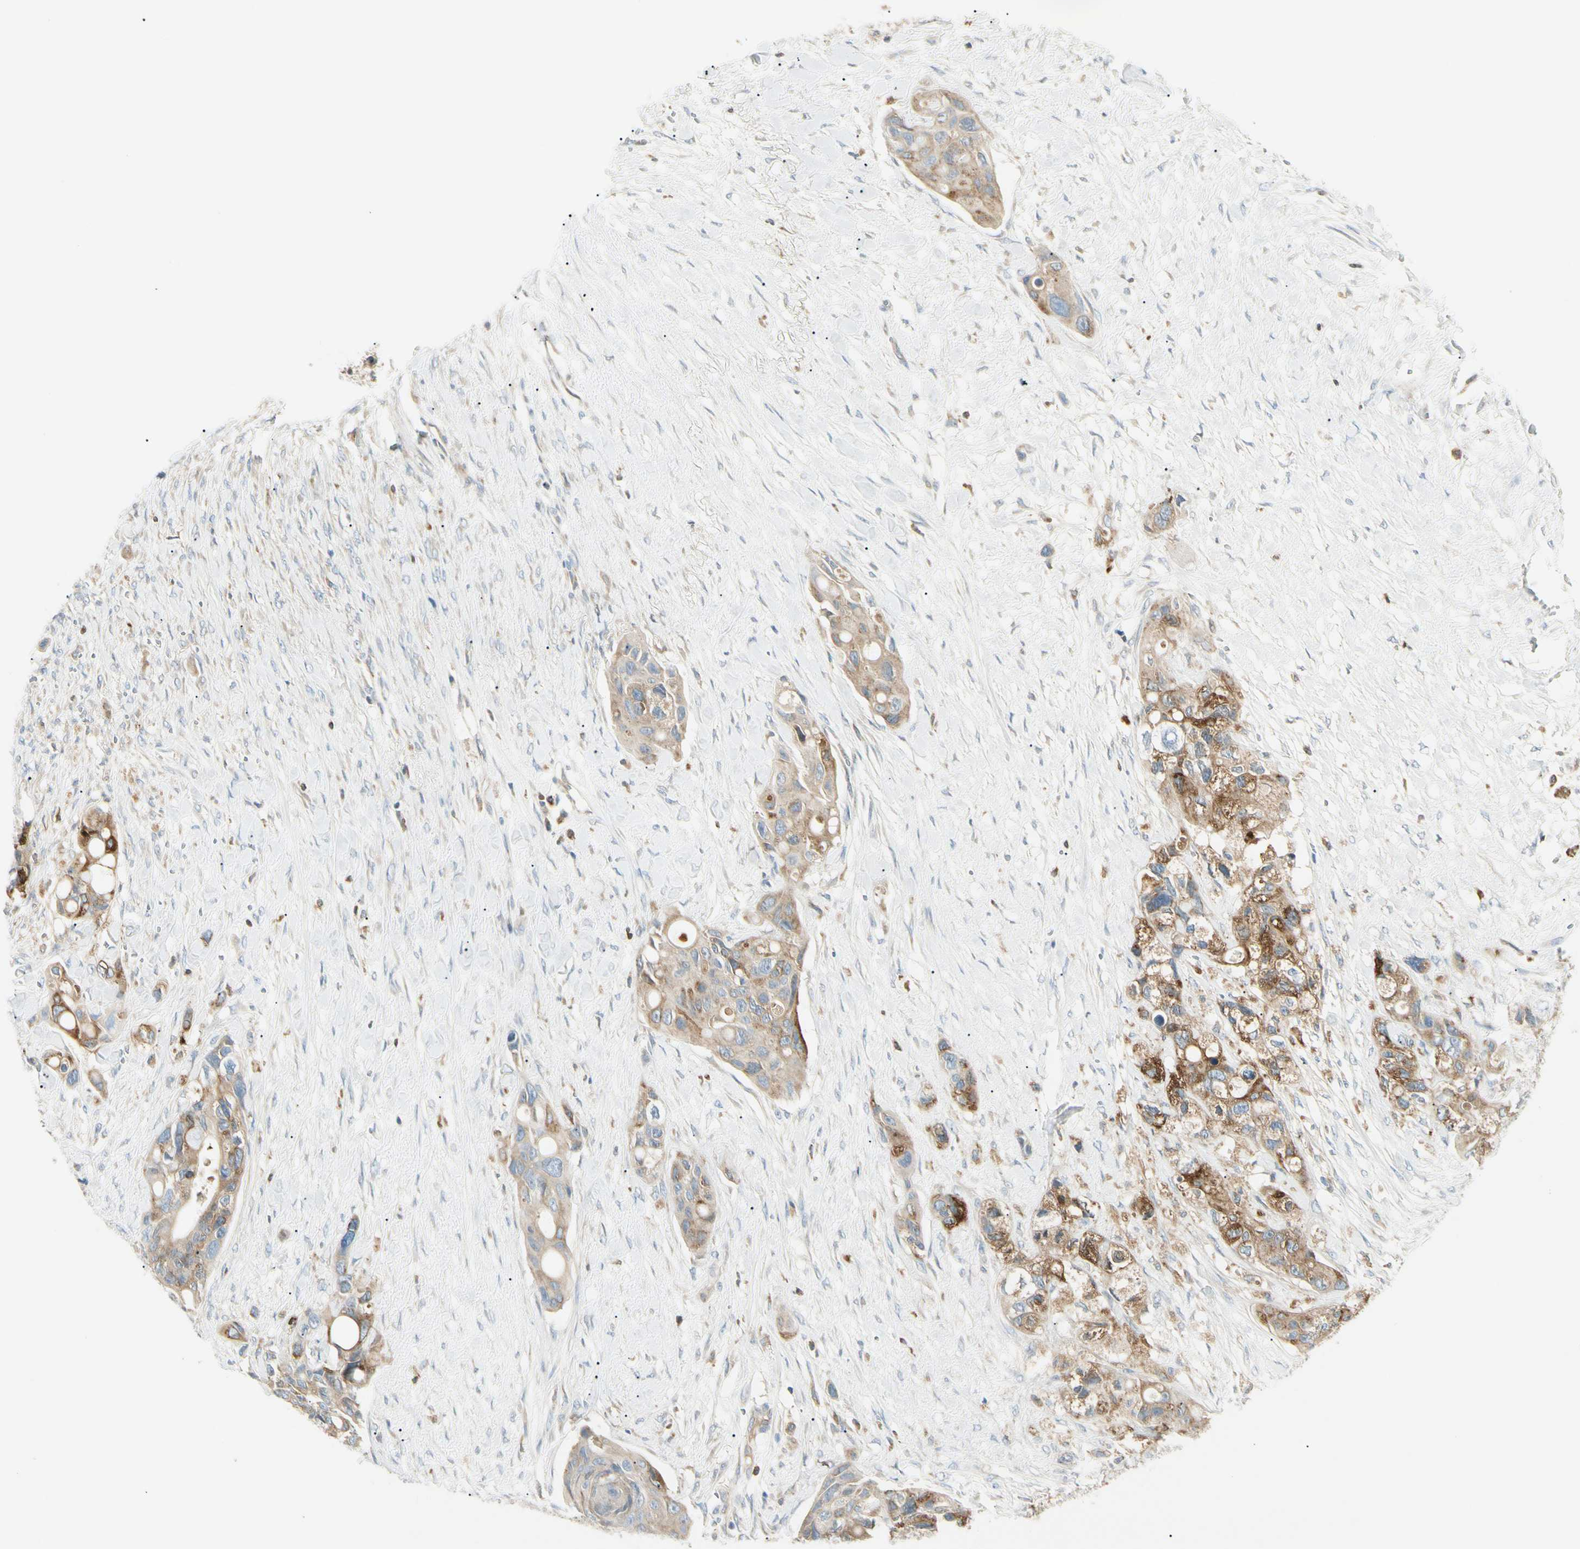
{"staining": {"intensity": "moderate", "quantity": "25%-75%", "location": "cytoplasmic/membranous"}, "tissue": "colorectal cancer", "cell_type": "Tumor cells", "image_type": "cancer", "snomed": [{"axis": "morphology", "description": "Adenocarcinoma, NOS"}, {"axis": "topography", "description": "Colon"}], "caption": "Immunohistochemistry (IHC) of human colorectal cancer reveals medium levels of moderate cytoplasmic/membranous expression in about 25%-75% of tumor cells. (DAB IHC with brightfield microscopy, high magnification).", "gene": "LPCAT2", "patient": {"sex": "female", "age": 57}}